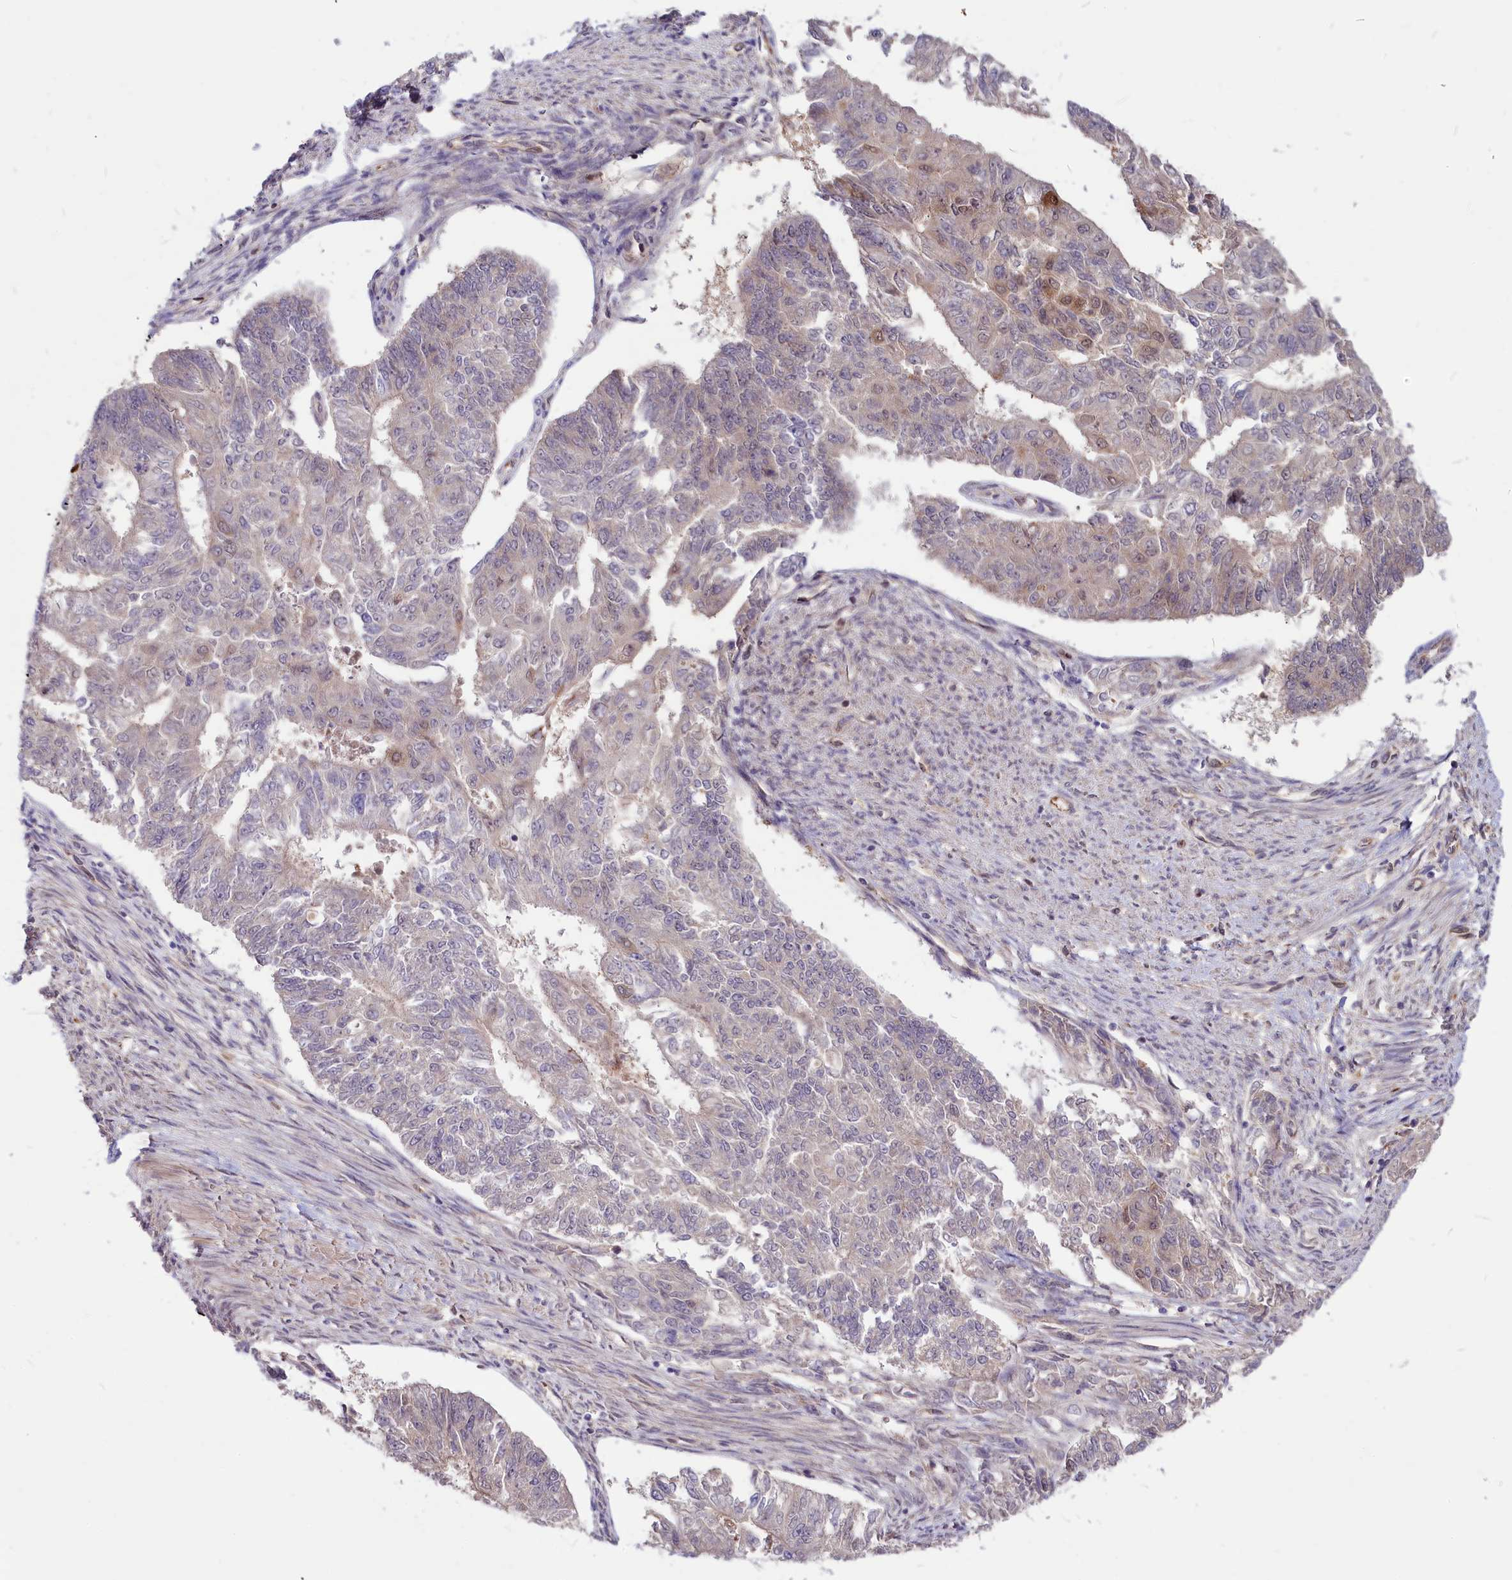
{"staining": {"intensity": "weak", "quantity": "<25%", "location": "cytoplasmic/membranous"}, "tissue": "endometrial cancer", "cell_type": "Tumor cells", "image_type": "cancer", "snomed": [{"axis": "morphology", "description": "Adenocarcinoma, NOS"}, {"axis": "topography", "description": "Endometrium"}], "caption": "This is a histopathology image of immunohistochemistry staining of adenocarcinoma (endometrial), which shows no staining in tumor cells.", "gene": "COX17", "patient": {"sex": "female", "age": 32}}